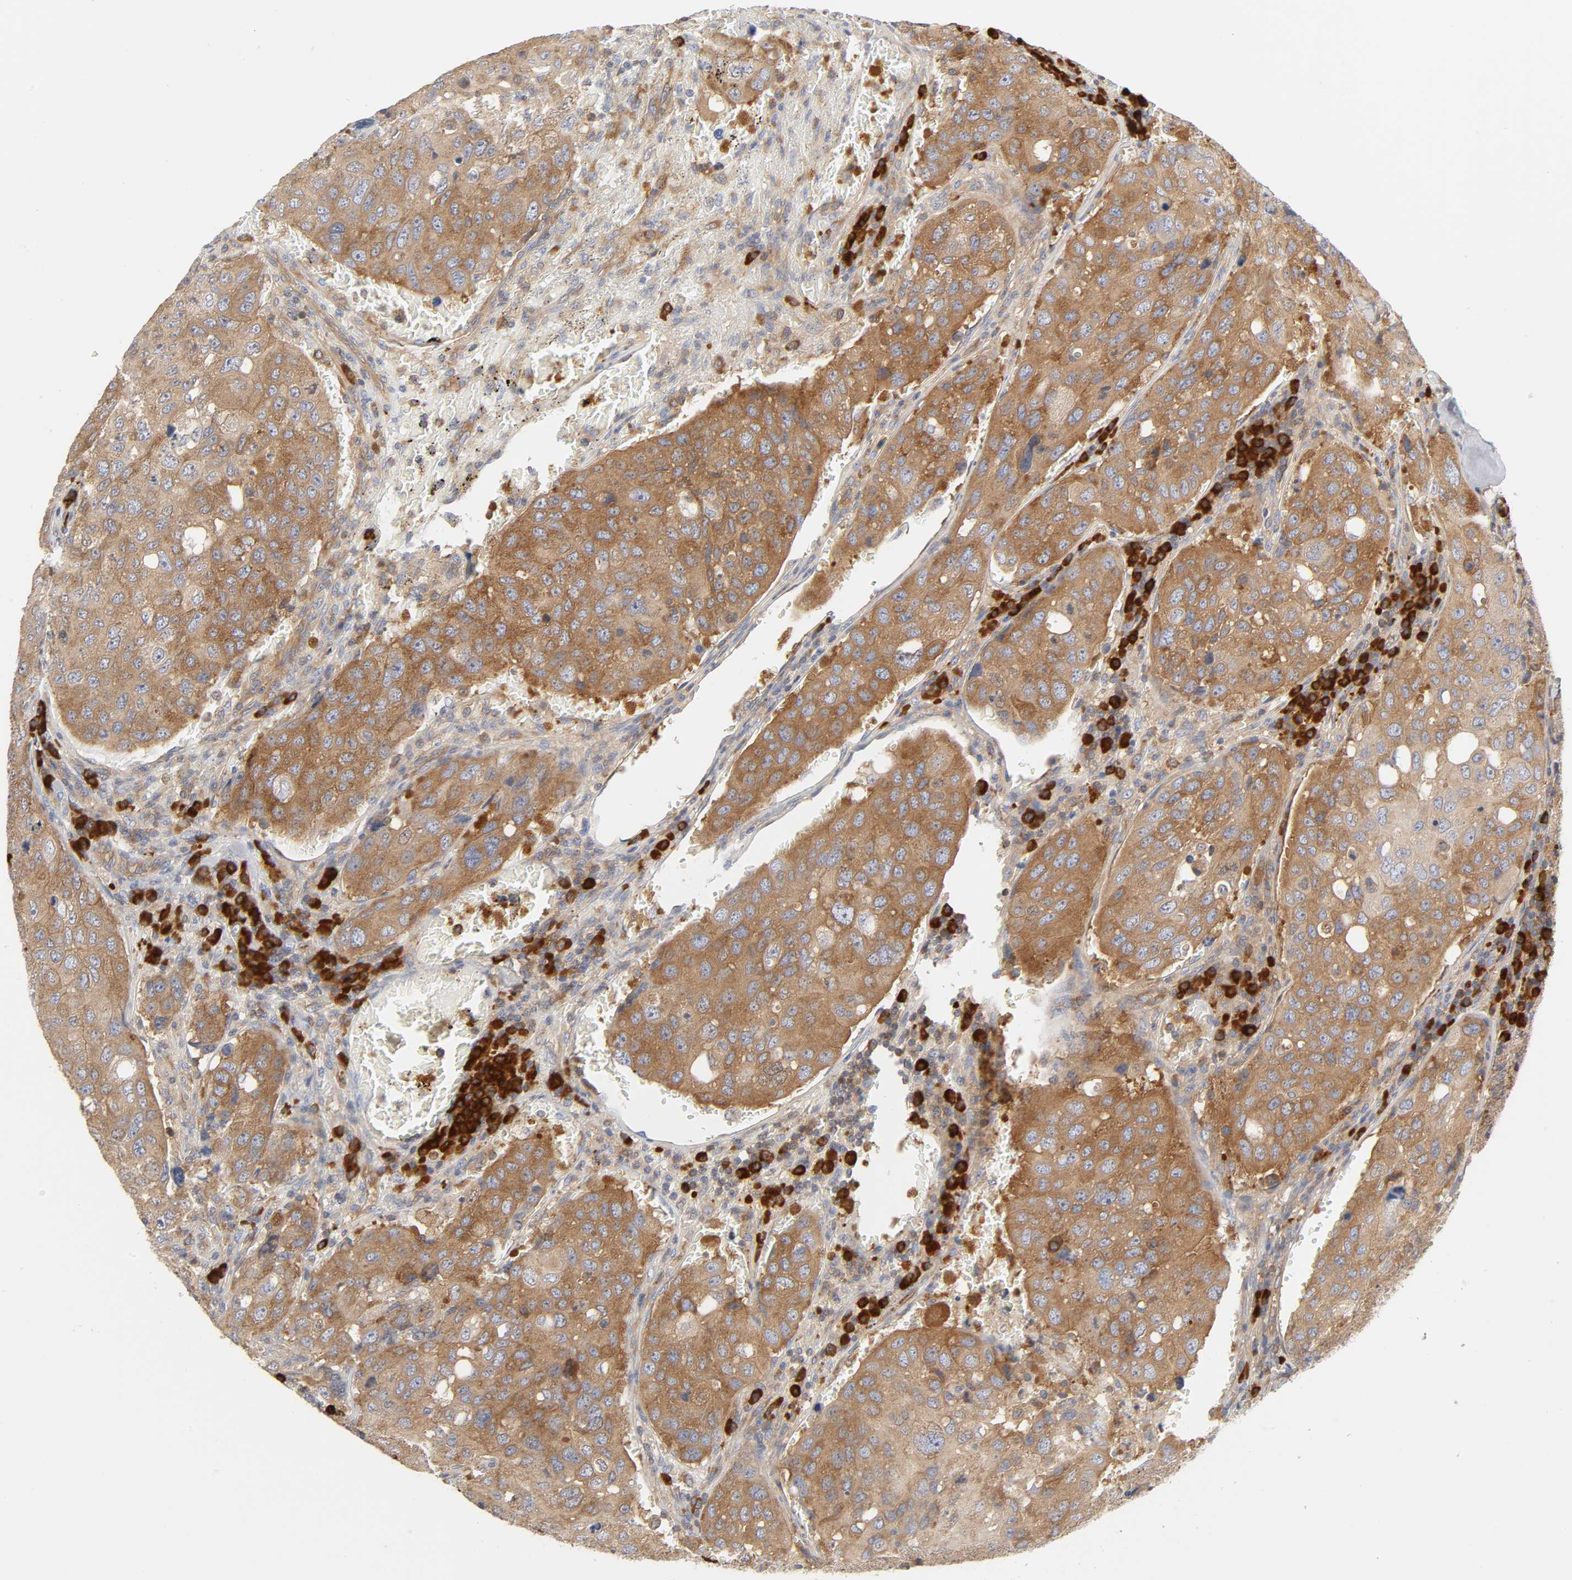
{"staining": {"intensity": "moderate", "quantity": ">75%", "location": "cytoplasmic/membranous"}, "tissue": "urothelial cancer", "cell_type": "Tumor cells", "image_type": "cancer", "snomed": [{"axis": "morphology", "description": "Urothelial carcinoma, High grade"}, {"axis": "topography", "description": "Lymph node"}, {"axis": "topography", "description": "Urinary bladder"}], "caption": "A brown stain shows moderate cytoplasmic/membranous positivity of a protein in high-grade urothelial carcinoma tumor cells. (Stains: DAB (3,3'-diaminobenzidine) in brown, nuclei in blue, Microscopy: brightfield microscopy at high magnification).", "gene": "SCHIP1", "patient": {"sex": "male", "age": 51}}